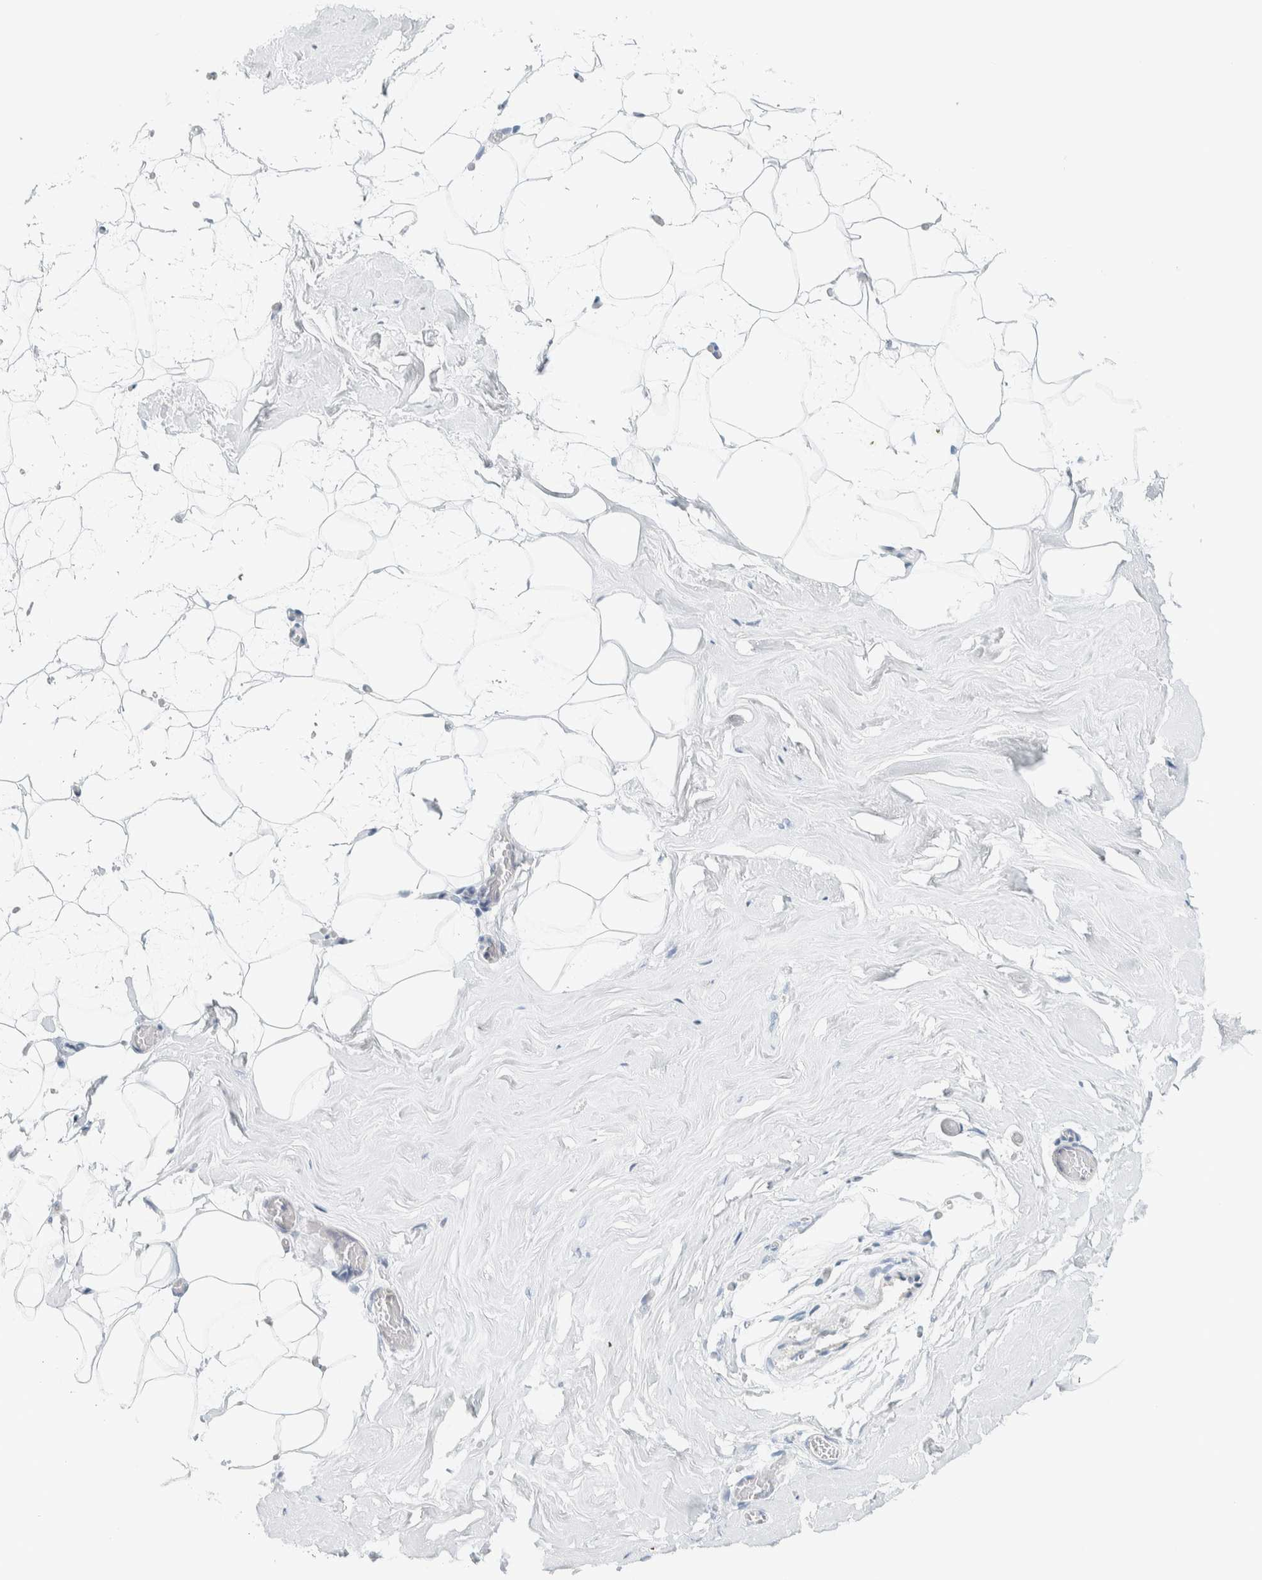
{"staining": {"intensity": "negative", "quantity": "none", "location": "none"}, "tissue": "adipose tissue", "cell_type": "Adipocytes", "image_type": "normal", "snomed": [{"axis": "morphology", "description": "Normal tissue, NOS"}, {"axis": "morphology", "description": "Fibrosis, NOS"}, {"axis": "topography", "description": "Breast"}, {"axis": "topography", "description": "Adipose tissue"}], "caption": "Immunohistochemistry (IHC) photomicrograph of unremarkable human adipose tissue stained for a protein (brown), which displays no expression in adipocytes.", "gene": "NDE1", "patient": {"sex": "female", "age": 39}}